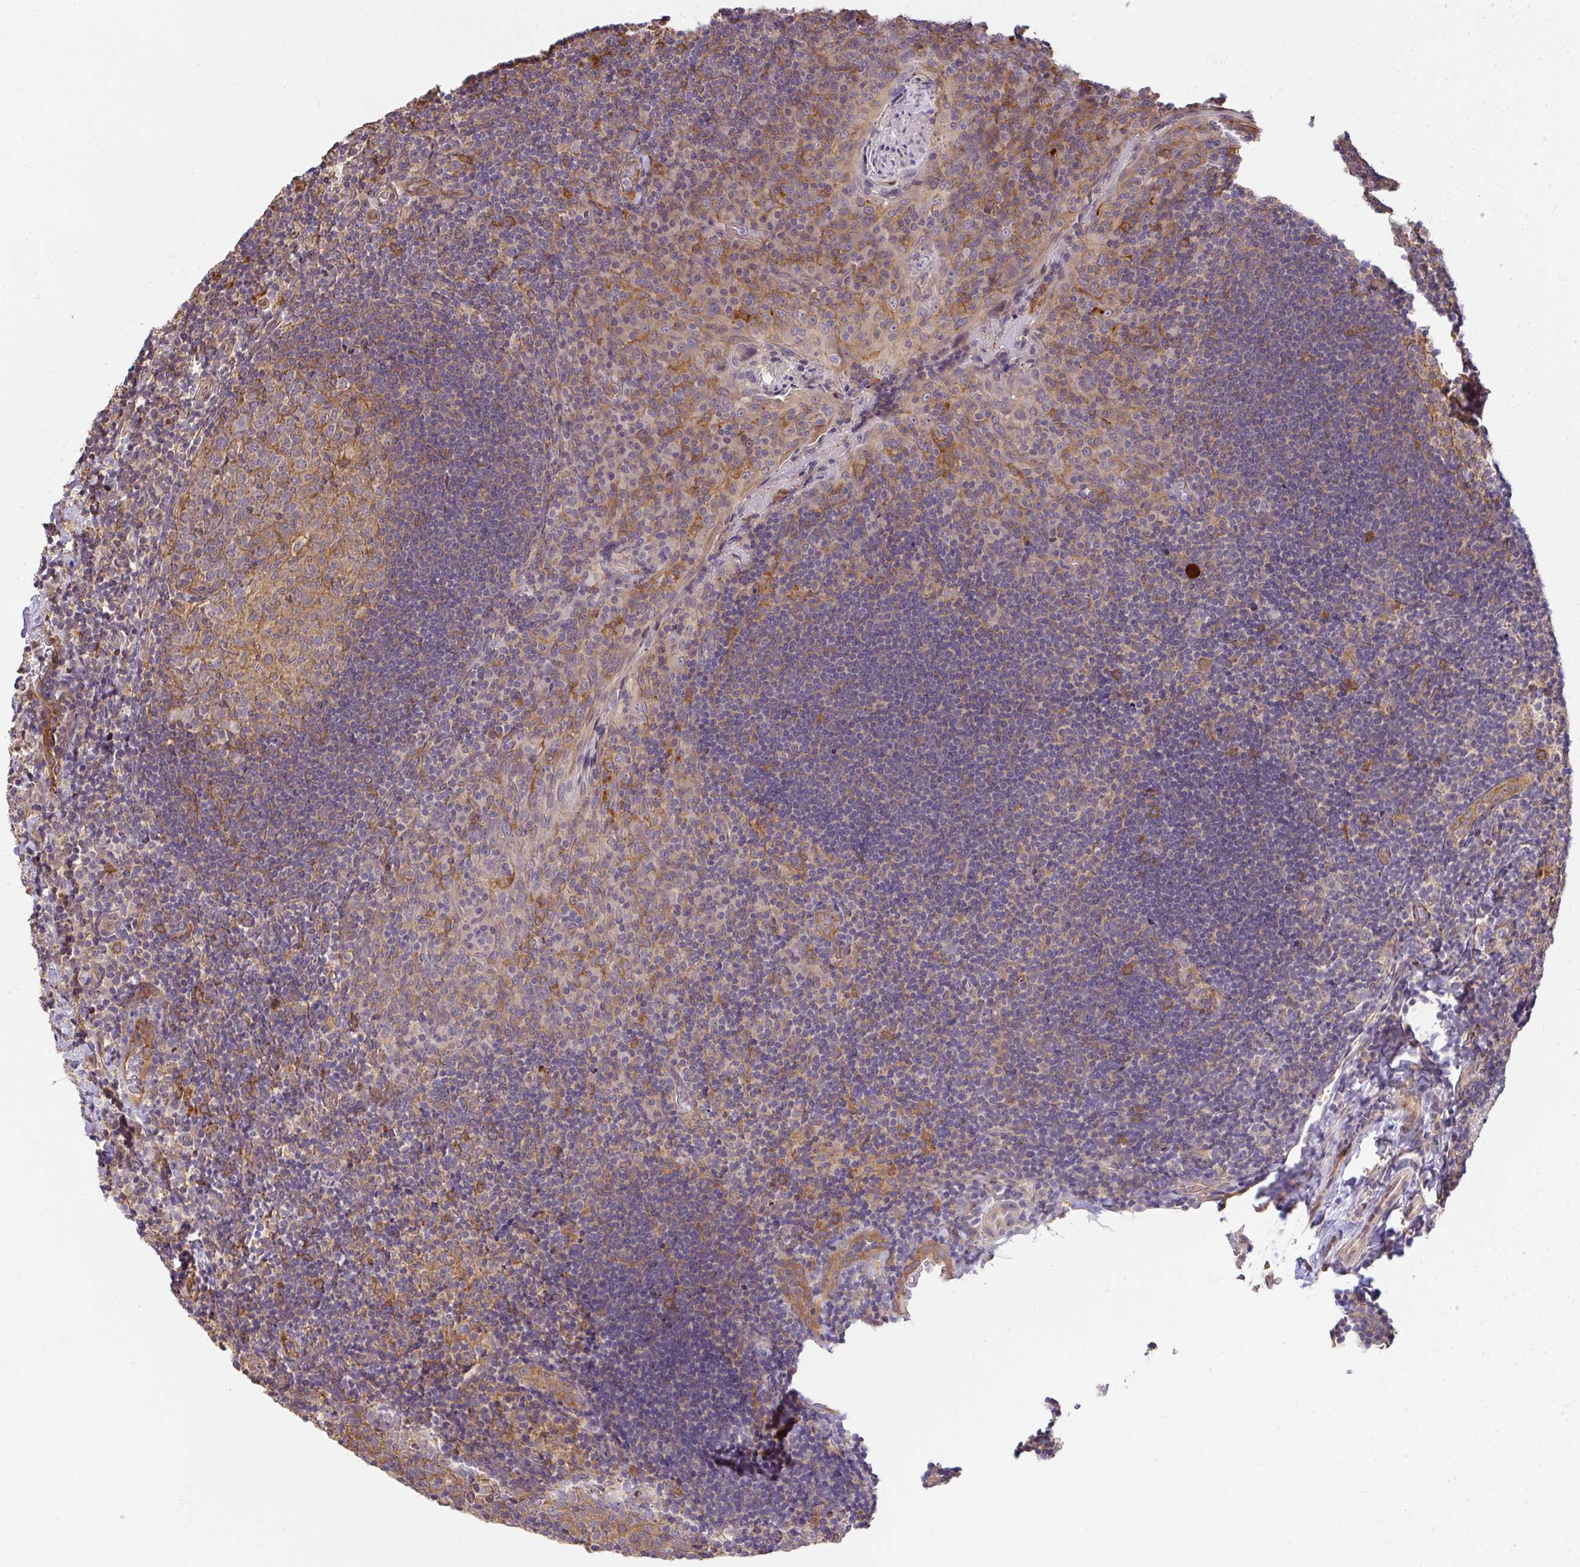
{"staining": {"intensity": "moderate", "quantity": "25%-75%", "location": "cytoplasmic/membranous"}, "tissue": "tonsil", "cell_type": "Germinal center cells", "image_type": "normal", "snomed": [{"axis": "morphology", "description": "Normal tissue, NOS"}, {"axis": "topography", "description": "Tonsil"}], "caption": "Tonsil stained for a protein (brown) displays moderate cytoplasmic/membranous positive expression in about 25%-75% of germinal center cells.", "gene": "EEF1AKMT1", "patient": {"sex": "male", "age": 17}}